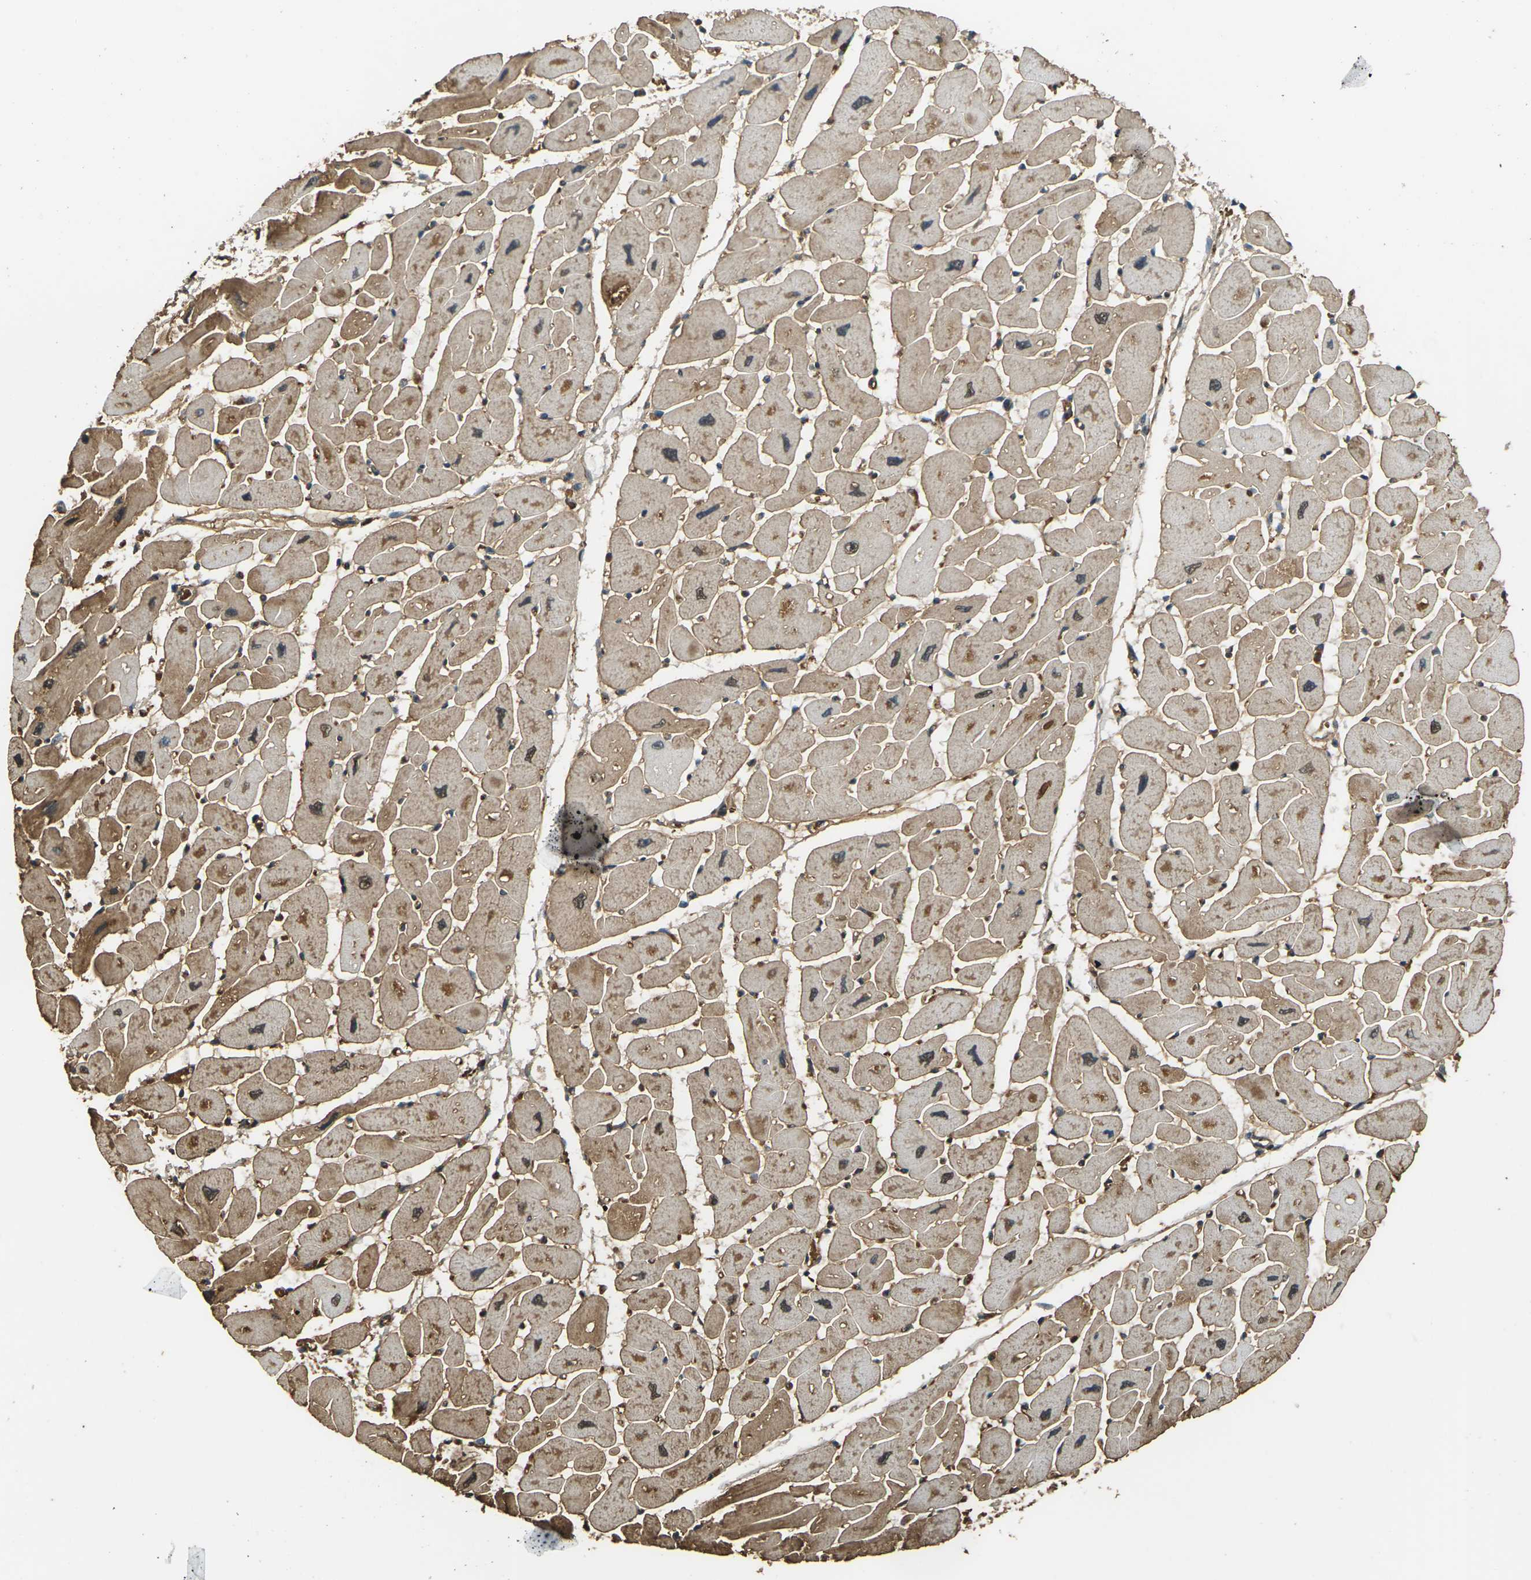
{"staining": {"intensity": "moderate", "quantity": ">75%", "location": "cytoplasmic/membranous"}, "tissue": "heart muscle", "cell_type": "Cardiomyocytes", "image_type": "normal", "snomed": [{"axis": "morphology", "description": "Normal tissue, NOS"}, {"axis": "topography", "description": "Heart"}], "caption": "Immunohistochemical staining of benign human heart muscle shows moderate cytoplasmic/membranous protein staining in approximately >75% of cardiomyocytes. The protein of interest is stained brown, and the nuclei are stained in blue (DAB (3,3'-diaminobenzidine) IHC with brightfield microscopy, high magnification).", "gene": "CYP1B1", "patient": {"sex": "female", "age": 54}}